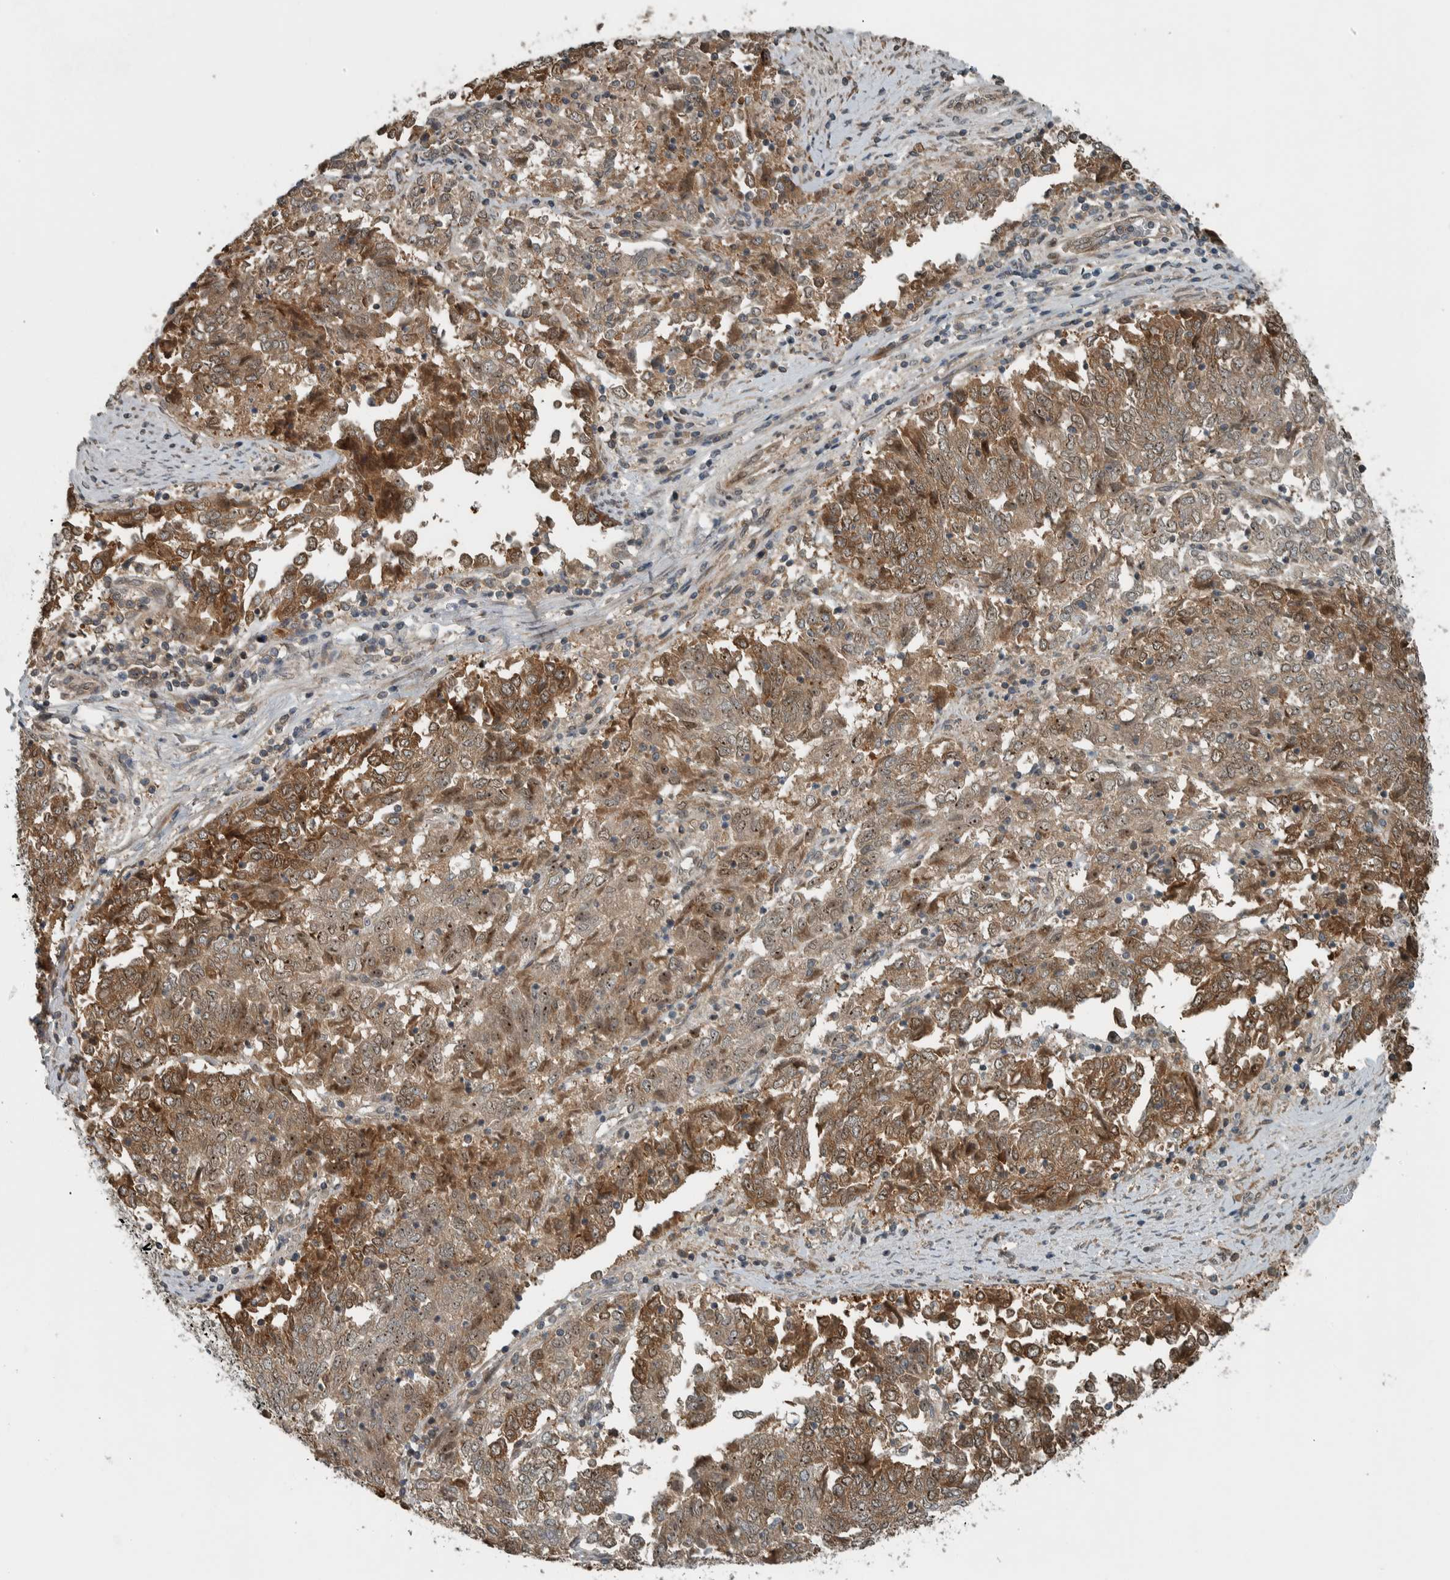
{"staining": {"intensity": "moderate", "quantity": ">75%", "location": "cytoplasmic/membranous,nuclear"}, "tissue": "endometrial cancer", "cell_type": "Tumor cells", "image_type": "cancer", "snomed": [{"axis": "morphology", "description": "Adenocarcinoma, NOS"}, {"axis": "topography", "description": "Endometrium"}], "caption": "Endometrial cancer stained with a protein marker displays moderate staining in tumor cells.", "gene": "XPO5", "patient": {"sex": "female", "age": 80}}